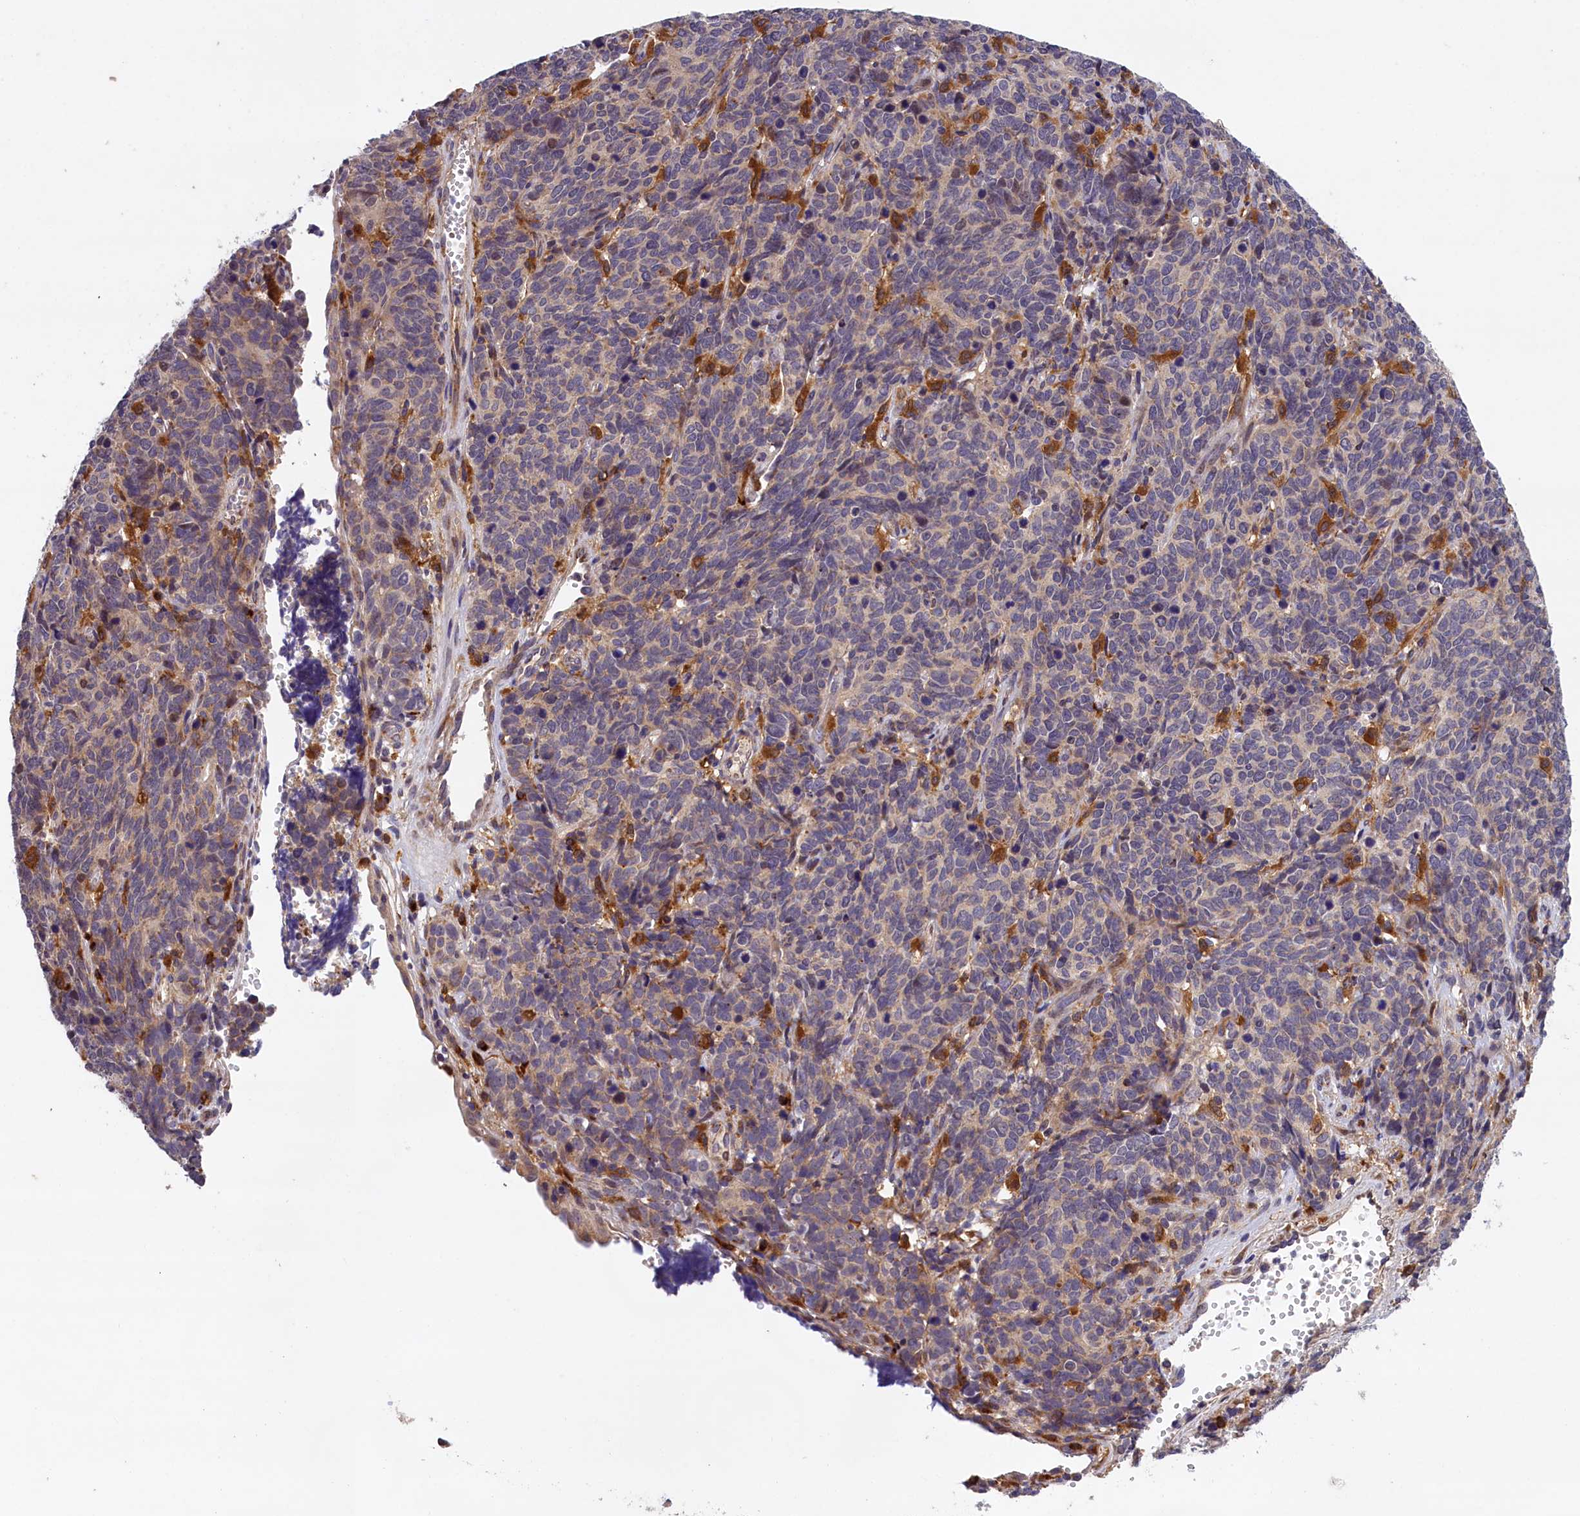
{"staining": {"intensity": "negative", "quantity": "none", "location": "none"}, "tissue": "cervical cancer", "cell_type": "Tumor cells", "image_type": "cancer", "snomed": [{"axis": "morphology", "description": "Squamous cell carcinoma, NOS"}, {"axis": "topography", "description": "Cervix"}], "caption": "High power microscopy photomicrograph of an immunohistochemistry micrograph of cervical cancer (squamous cell carcinoma), revealing no significant positivity in tumor cells.", "gene": "NAIP", "patient": {"sex": "female", "age": 60}}